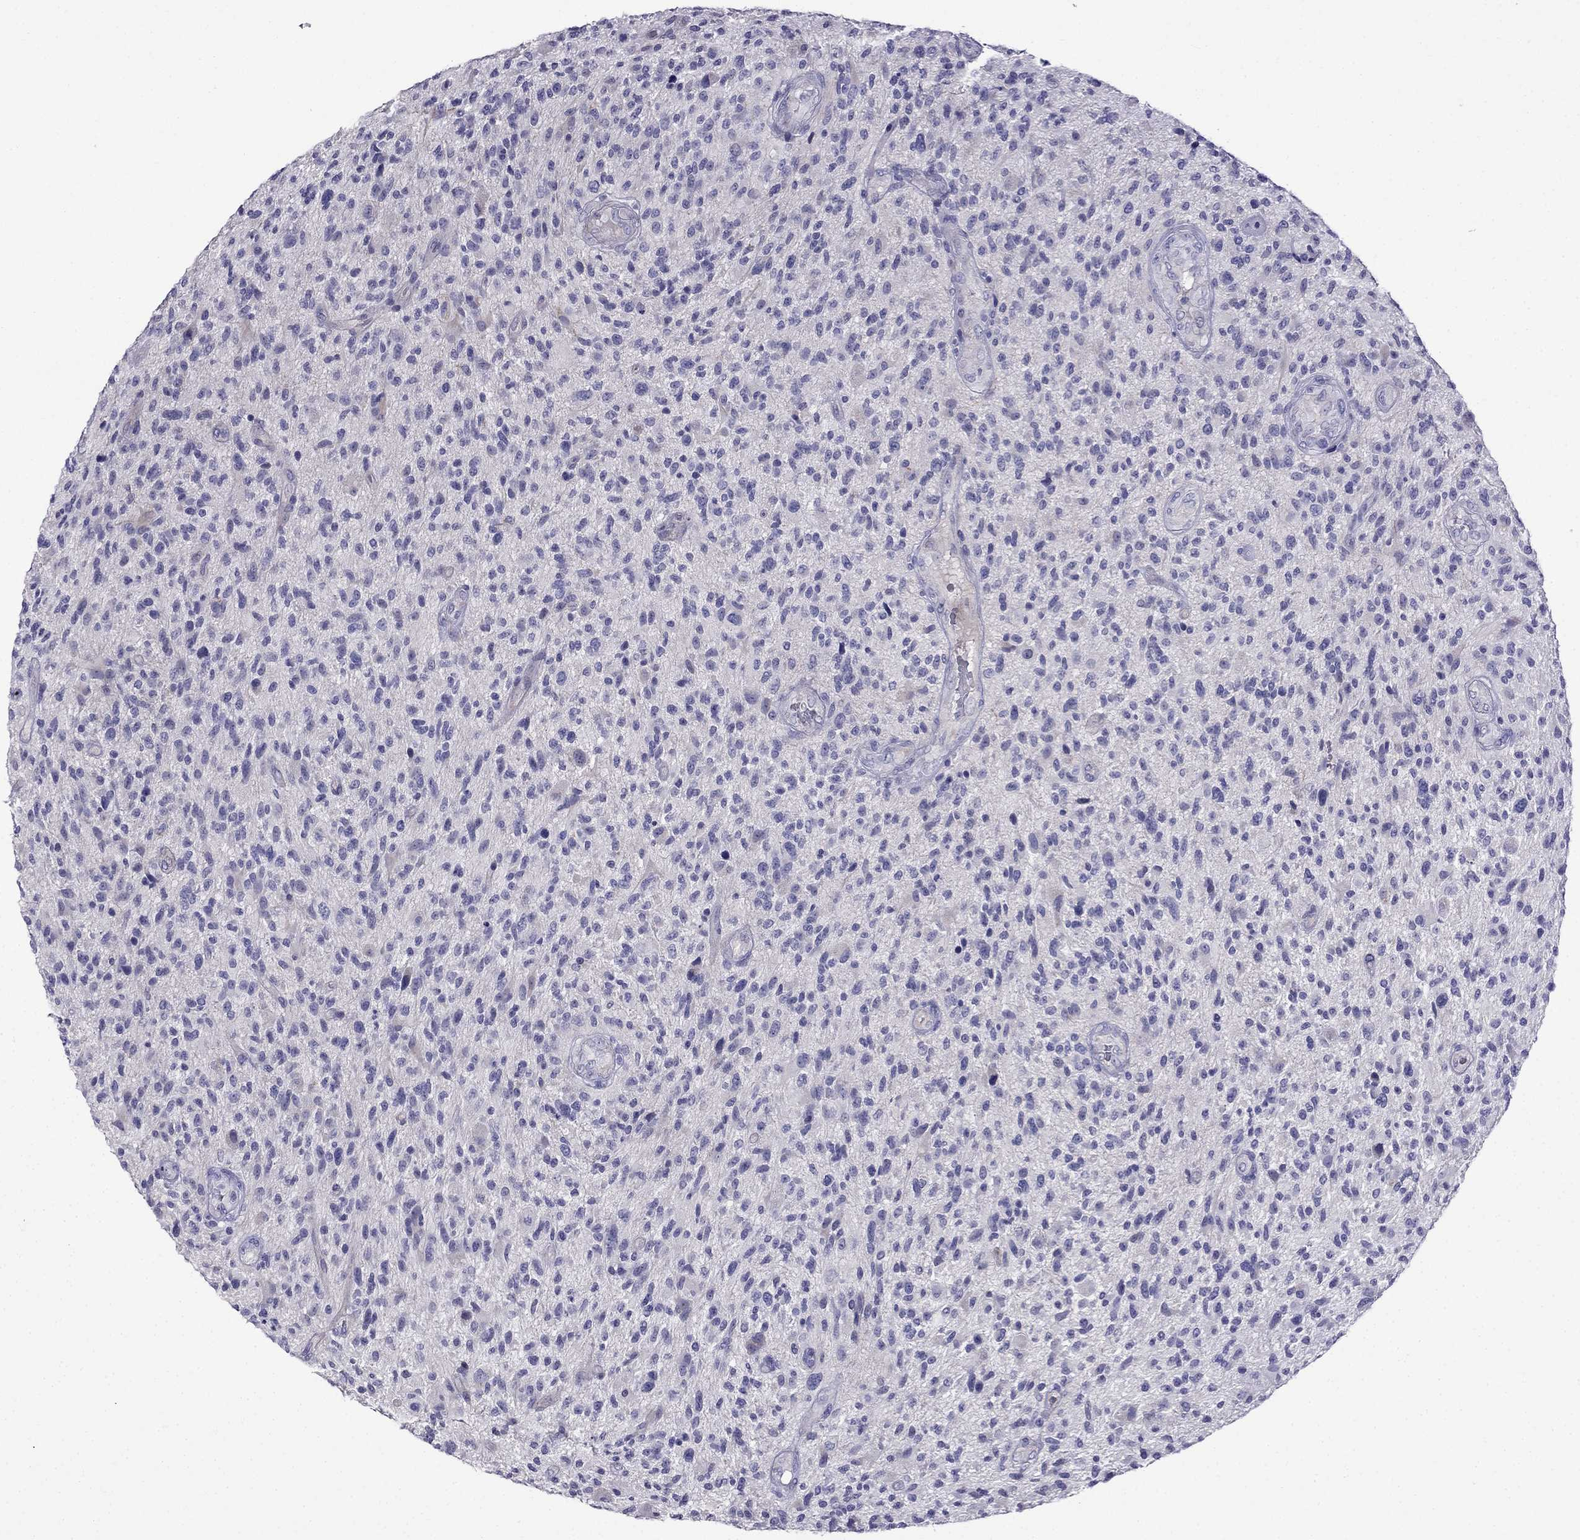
{"staining": {"intensity": "negative", "quantity": "none", "location": "none"}, "tissue": "glioma", "cell_type": "Tumor cells", "image_type": "cancer", "snomed": [{"axis": "morphology", "description": "Glioma, malignant, High grade"}, {"axis": "topography", "description": "Brain"}], "caption": "Image shows no protein staining in tumor cells of malignant high-grade glioma tissue.", "gene": "PATE1", "patient": {"sex": "male", "age": 47}}